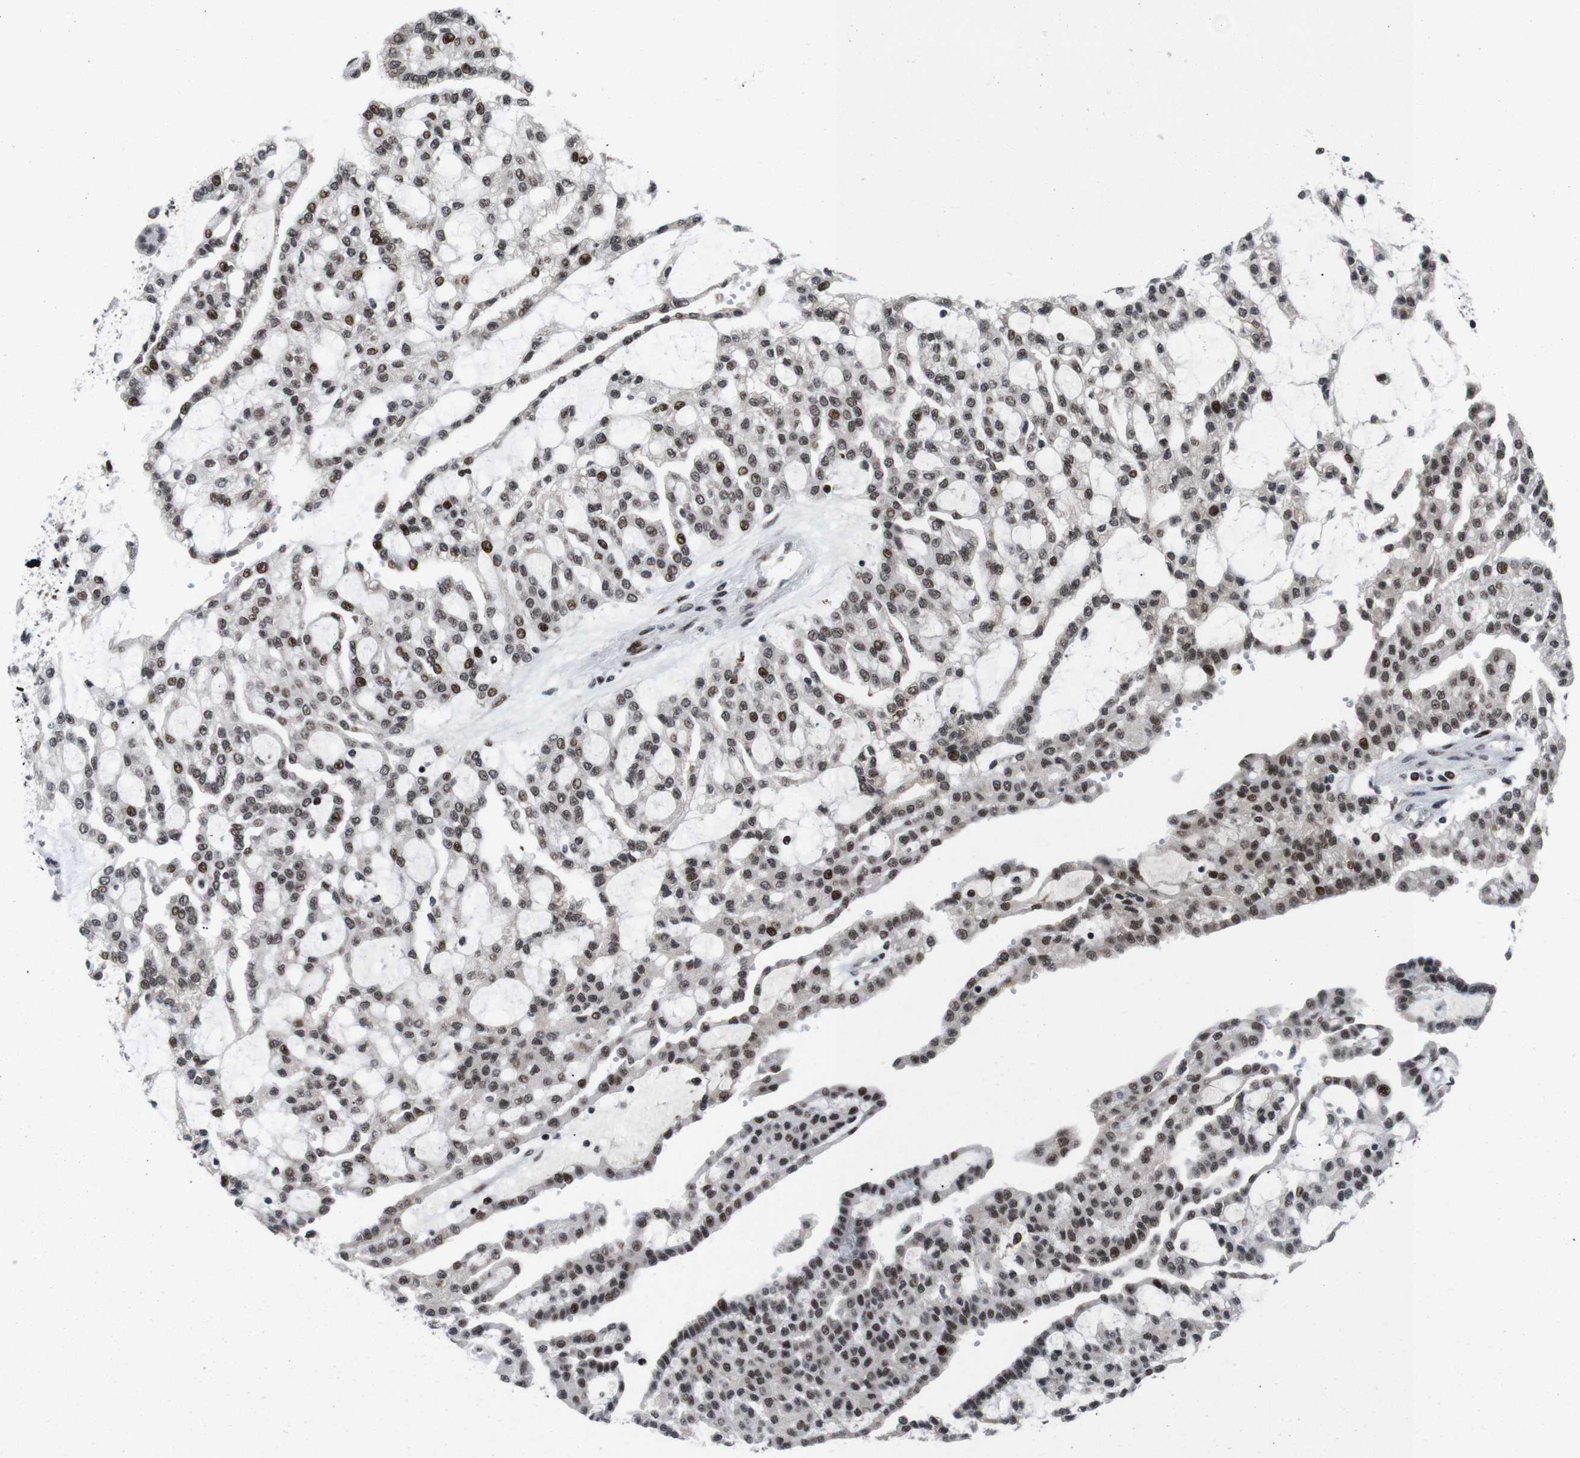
{"staining": {"intensity": "moderate", "quantity": ">75%", "location": "nuclear"}, "tissue": "renal cancer", "cell_type": "Tumor cells", "image_type": "cancer", "snomed": [{"axis": "morphology", "description": "Adenocarcinoma, NOS"}, {"axis": "topography", "description": "Kidney"}], "caption": "IHC (DAB (3,3'-diaminobenzidine)) staining of adenocarcinoma (renal) exhibits moderate nuclear protein positivity in approximately >75% of tumor cells. (Brightfield microscopy of DAB IHC at high magnification).", "gene": "EIF4G1", "patient": {"sex": "male", "age": 63}}